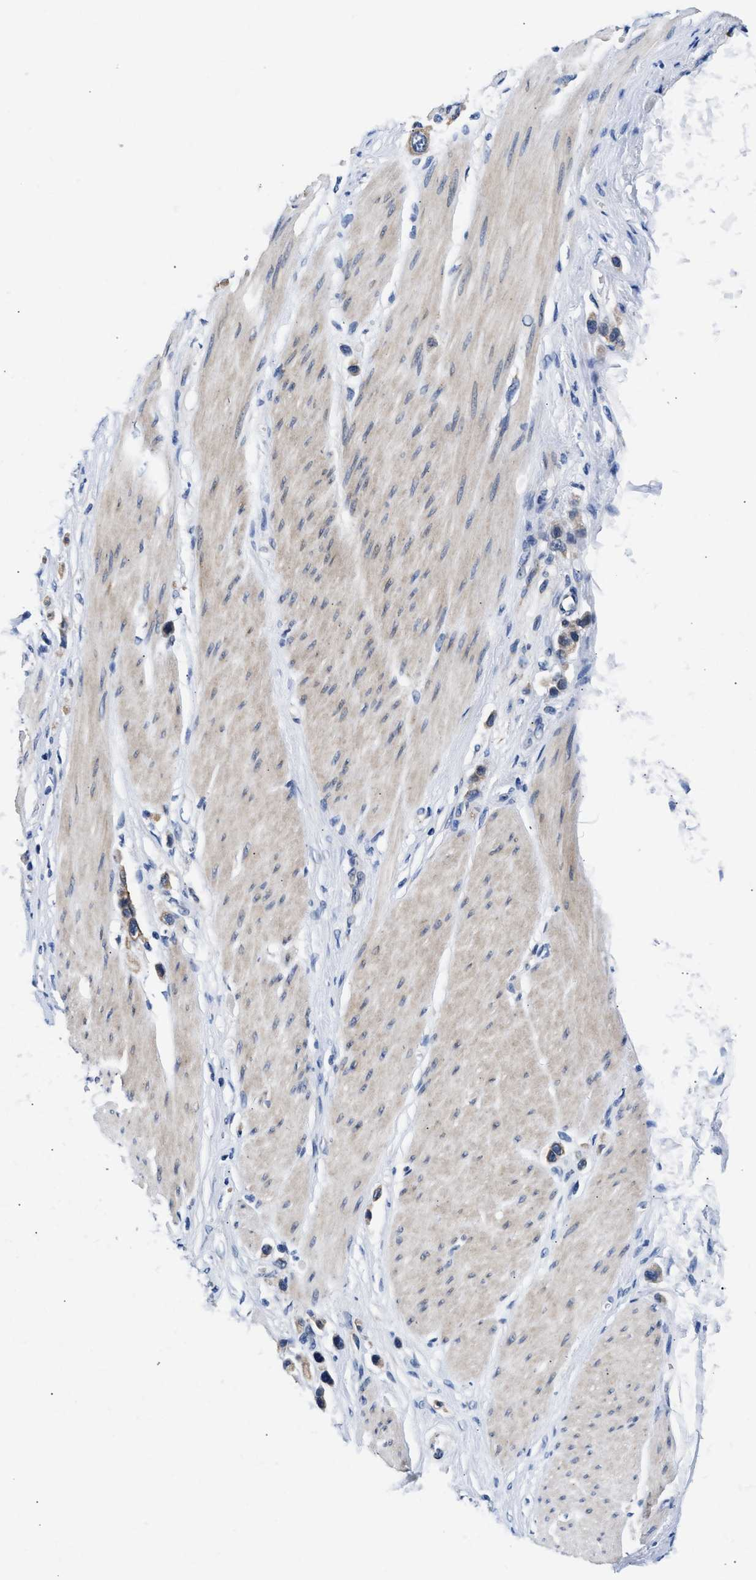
{"staining": {"intensity": "weak", "quantity": ">75%", "location": "cytoplasmic/membranous"}, "tissue": "stomach cancer", "cell_type": "Tumor cells", "image_type": "cancer", "snomed": [{"axis": "morphology", "description": "Adenocarcinoma, NOS"}, {"axis": "topography", "description": "Stomach"}], "caption": "IHC of human stomach adenocarcinoma displays low levels of weak cytoplasmic/membranous staining in approximately >75% of tumor cells.", "gene": "RINT1", "patient": {"sex": "female", "age": 65}}